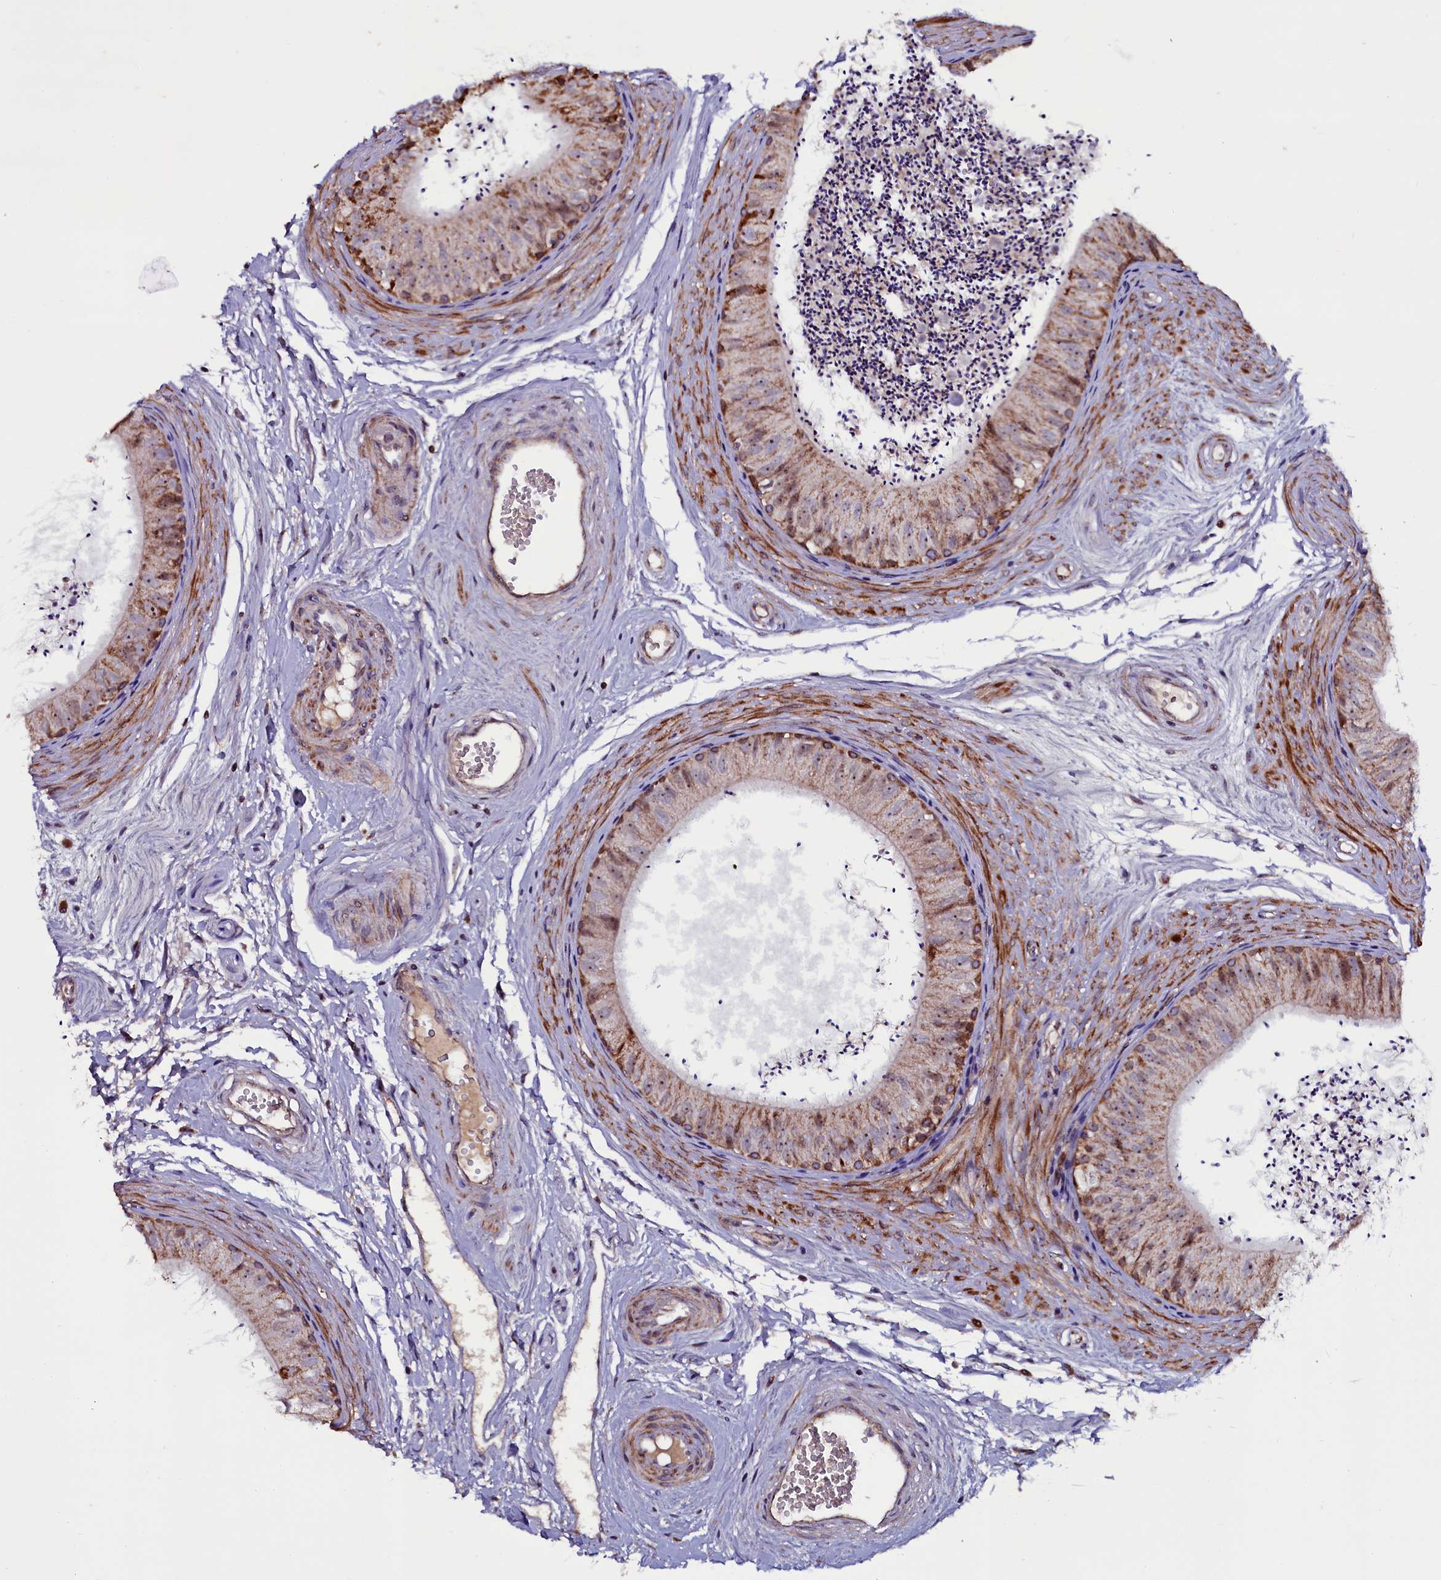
{"staining": {"intensity": "moderate", "quantity": ">75%", "location": "cytoplasmic/membranous,nuclear"}, "tissue": "epididymis", "cell_type": "Glandular cells", "image_type": "normal", "snomed": [{"axis": "morphology", "description": "Normal tissue, NOS"}, {"axis": "topography", "description": "Epididymis"}], "caption": "Protein expression analysis of unremarkable human epididymis reveals moderate cytoplasmic/membranous,nuclear positivity in about >75% of glandular cells. (DAB (3,3'-diaminobenzidine) IHC with brightfield microscopy, high magnification).", "gene": "NAA80", "patient": {"sex": "male", "age": 56}}